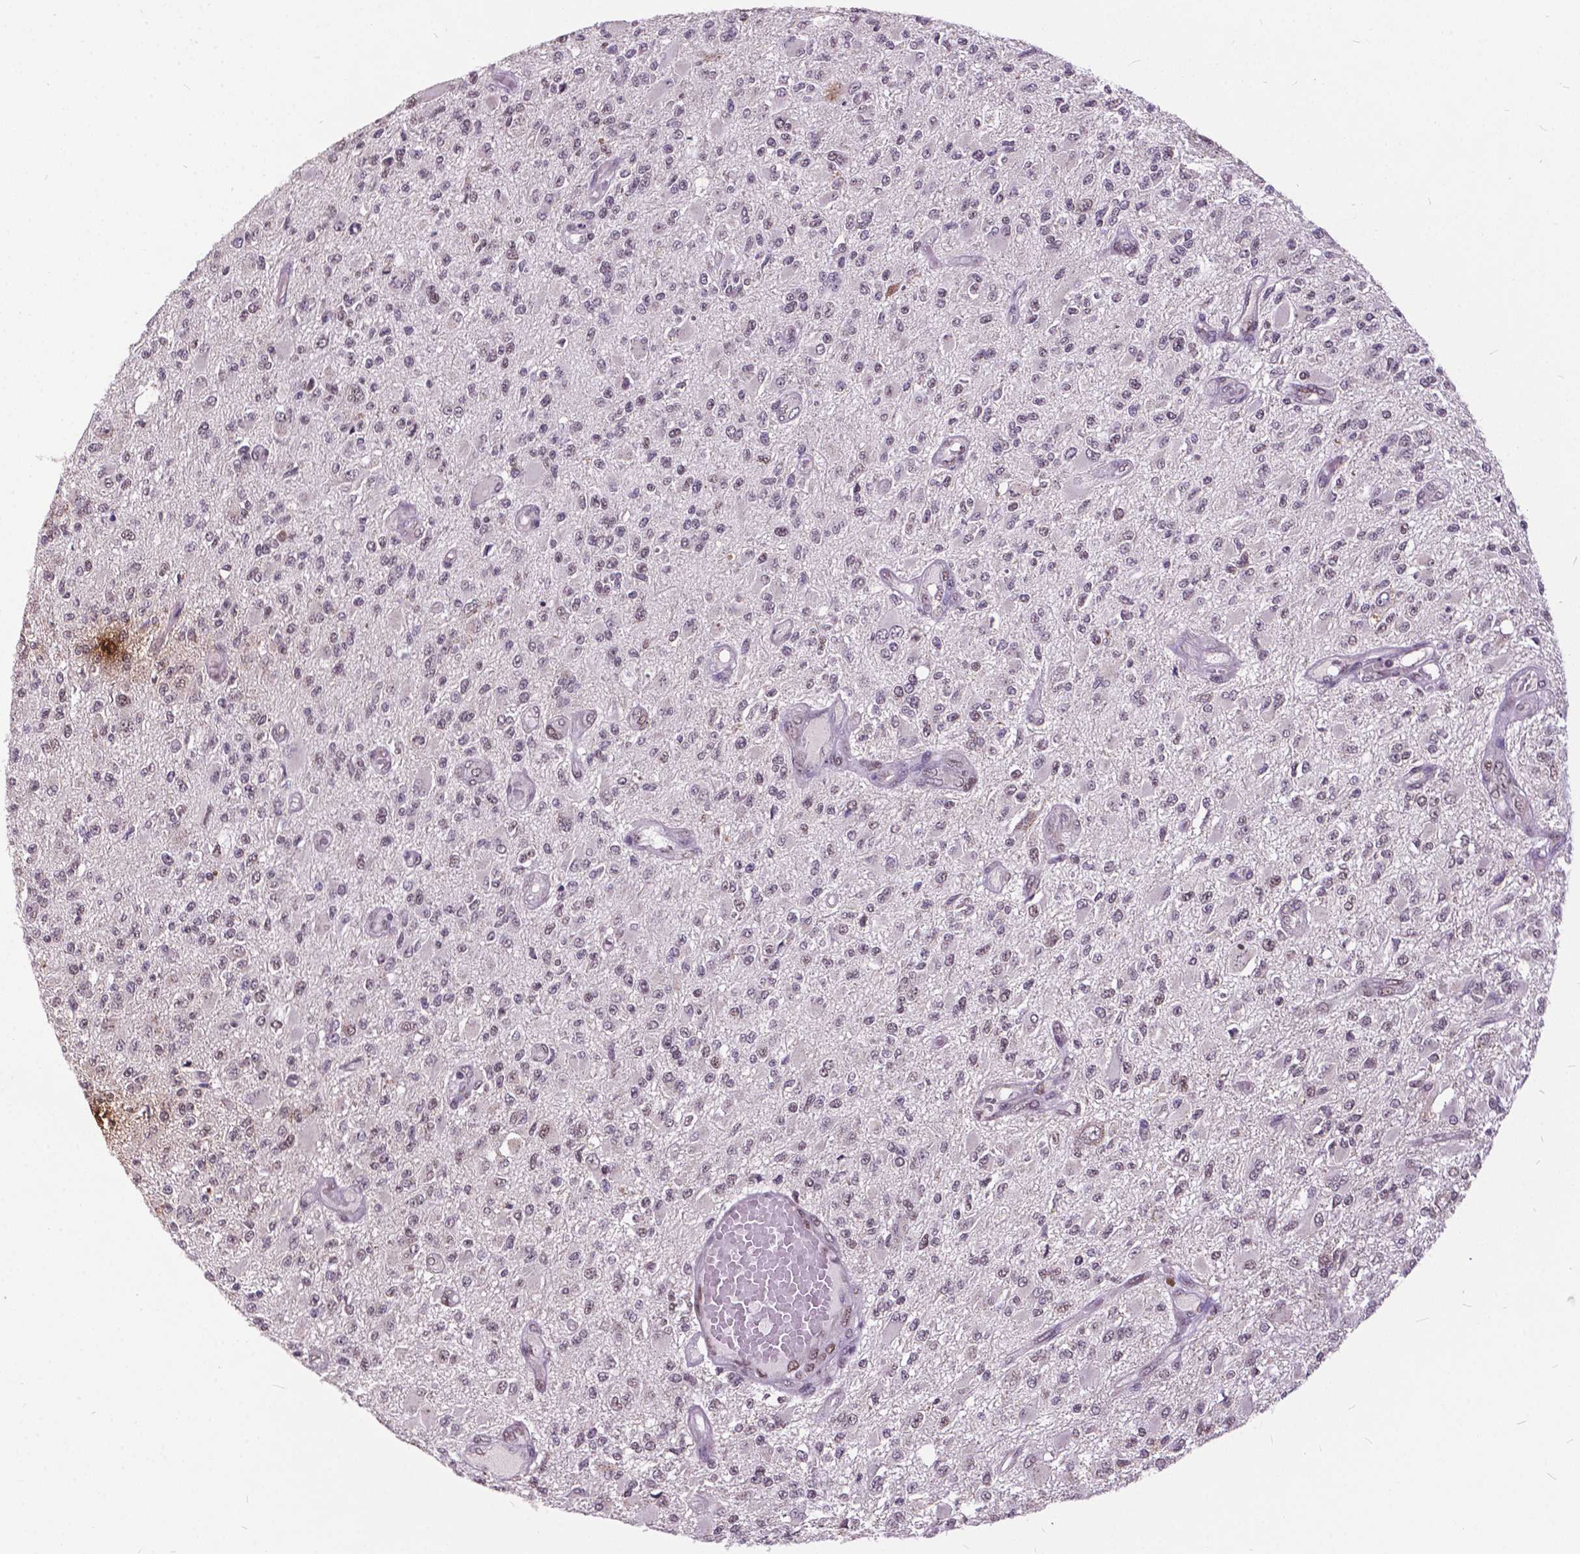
{"staining": {"intensity": "negative", "quantity": "none", "location": "none"}, "tissue": "glioma", "cell_type": "Tumor cells", "image_type": "cancer", "snomed": [{"axis": "morphology", "description": "Glioma, malignant, High grade"}, {"axis": "topography", "description": "Brain"}], "caption": "There is no significant positivity in tumor cells of glioma. (Stains: DAB IHC with hematoxylin counter stain, Microscopy: brightfield microscopy at high magnification).", "gene": "MSH2", "patient": {"sex": "female", "age": 63}}